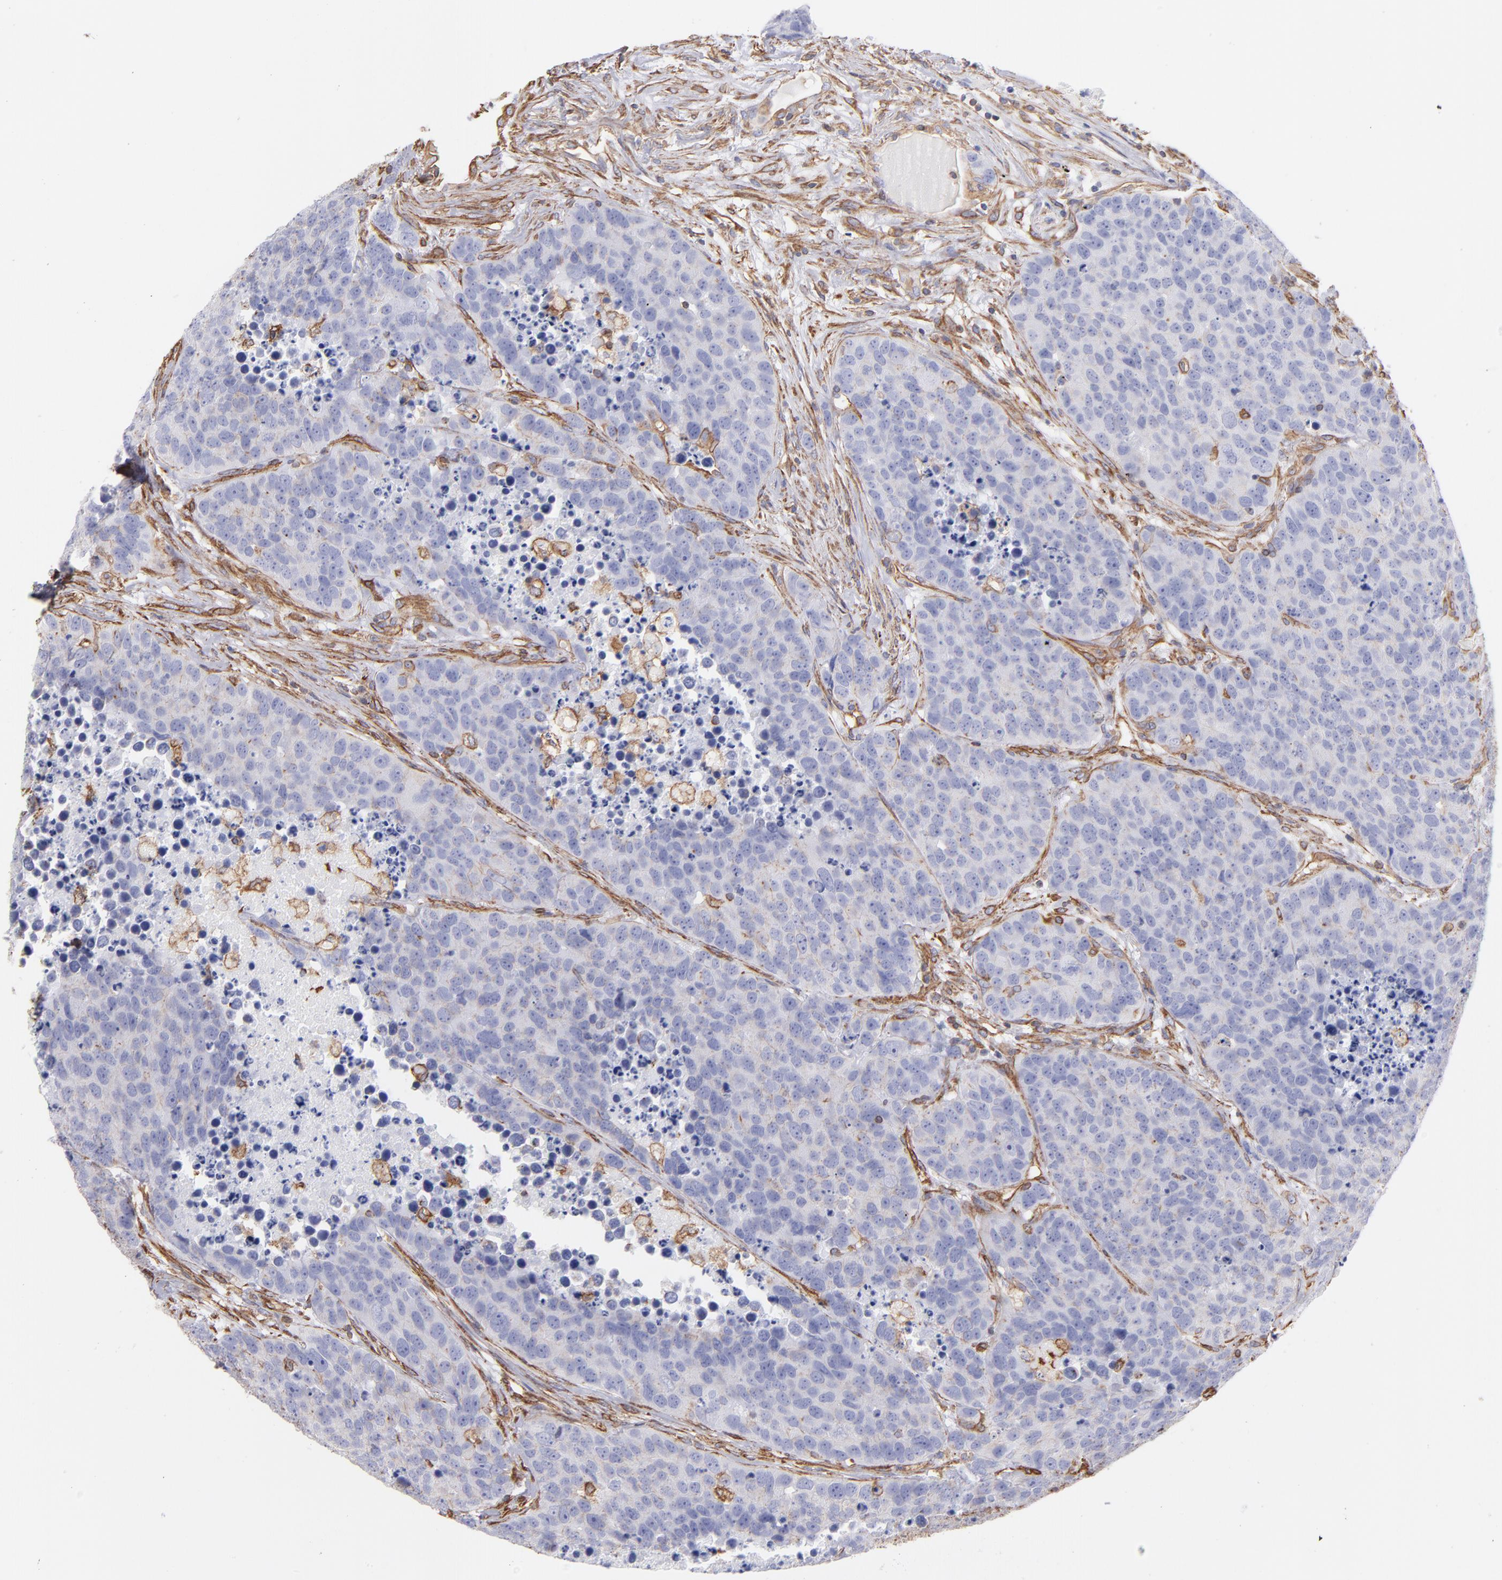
{"staining": {"intensity": "negative", "quantity": "none", "location": "none"}, "tissue": "carcinoid", "cell_type": "Tumor cells", "image_type": "cancer", "snomed": [{"axis": "morphology", "description": "Carcinoid, malignant, NOS"}, {"axis": "topography", "description": "Lung"}], "caption": "Micrograph shows no significant protein expression in tumor cells of carcinoid.", "gene": "PLEC", "patient": {"sex": "male", "age": 60}}